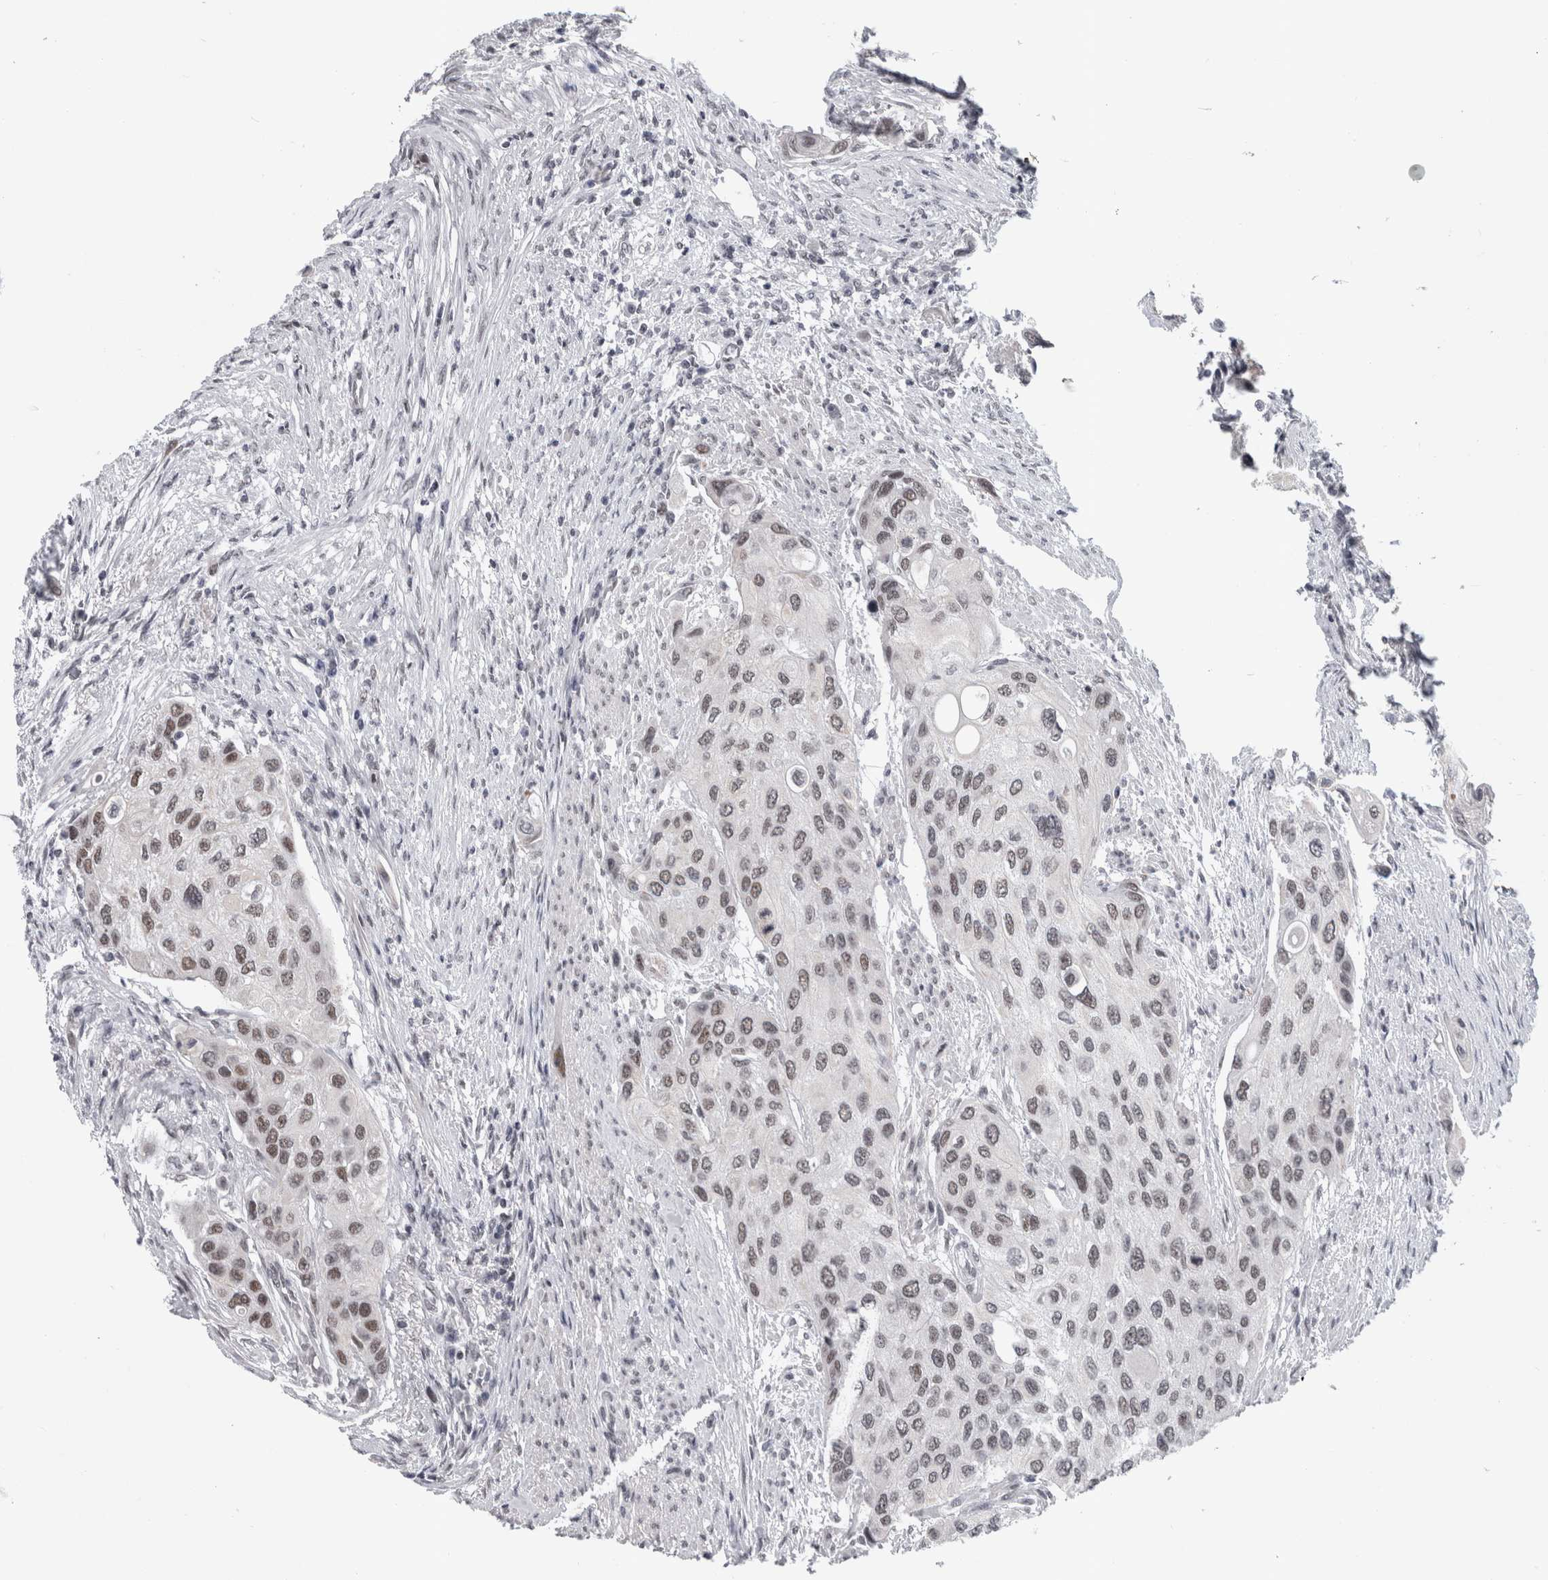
{"staining": {"intensity": "weak", "quantity": ">75%", "location": "nuclear"}, "tissue": "urothelial cancer", "cell_type": "Tumor cells", "image_type": "cancer", "snomed": [{"axis": "morphology", "description": "Urothelial carcinoma, High grade"}, {"axis": "topography", "description": "Urinary bladder"}], "caption": "The immunohistochemical stain labels weak nuclear positivity in tumor cells of urothelial cancer tissue.", "gene": "ARID4B", "patient": {"sex": "female", "age": 56}}